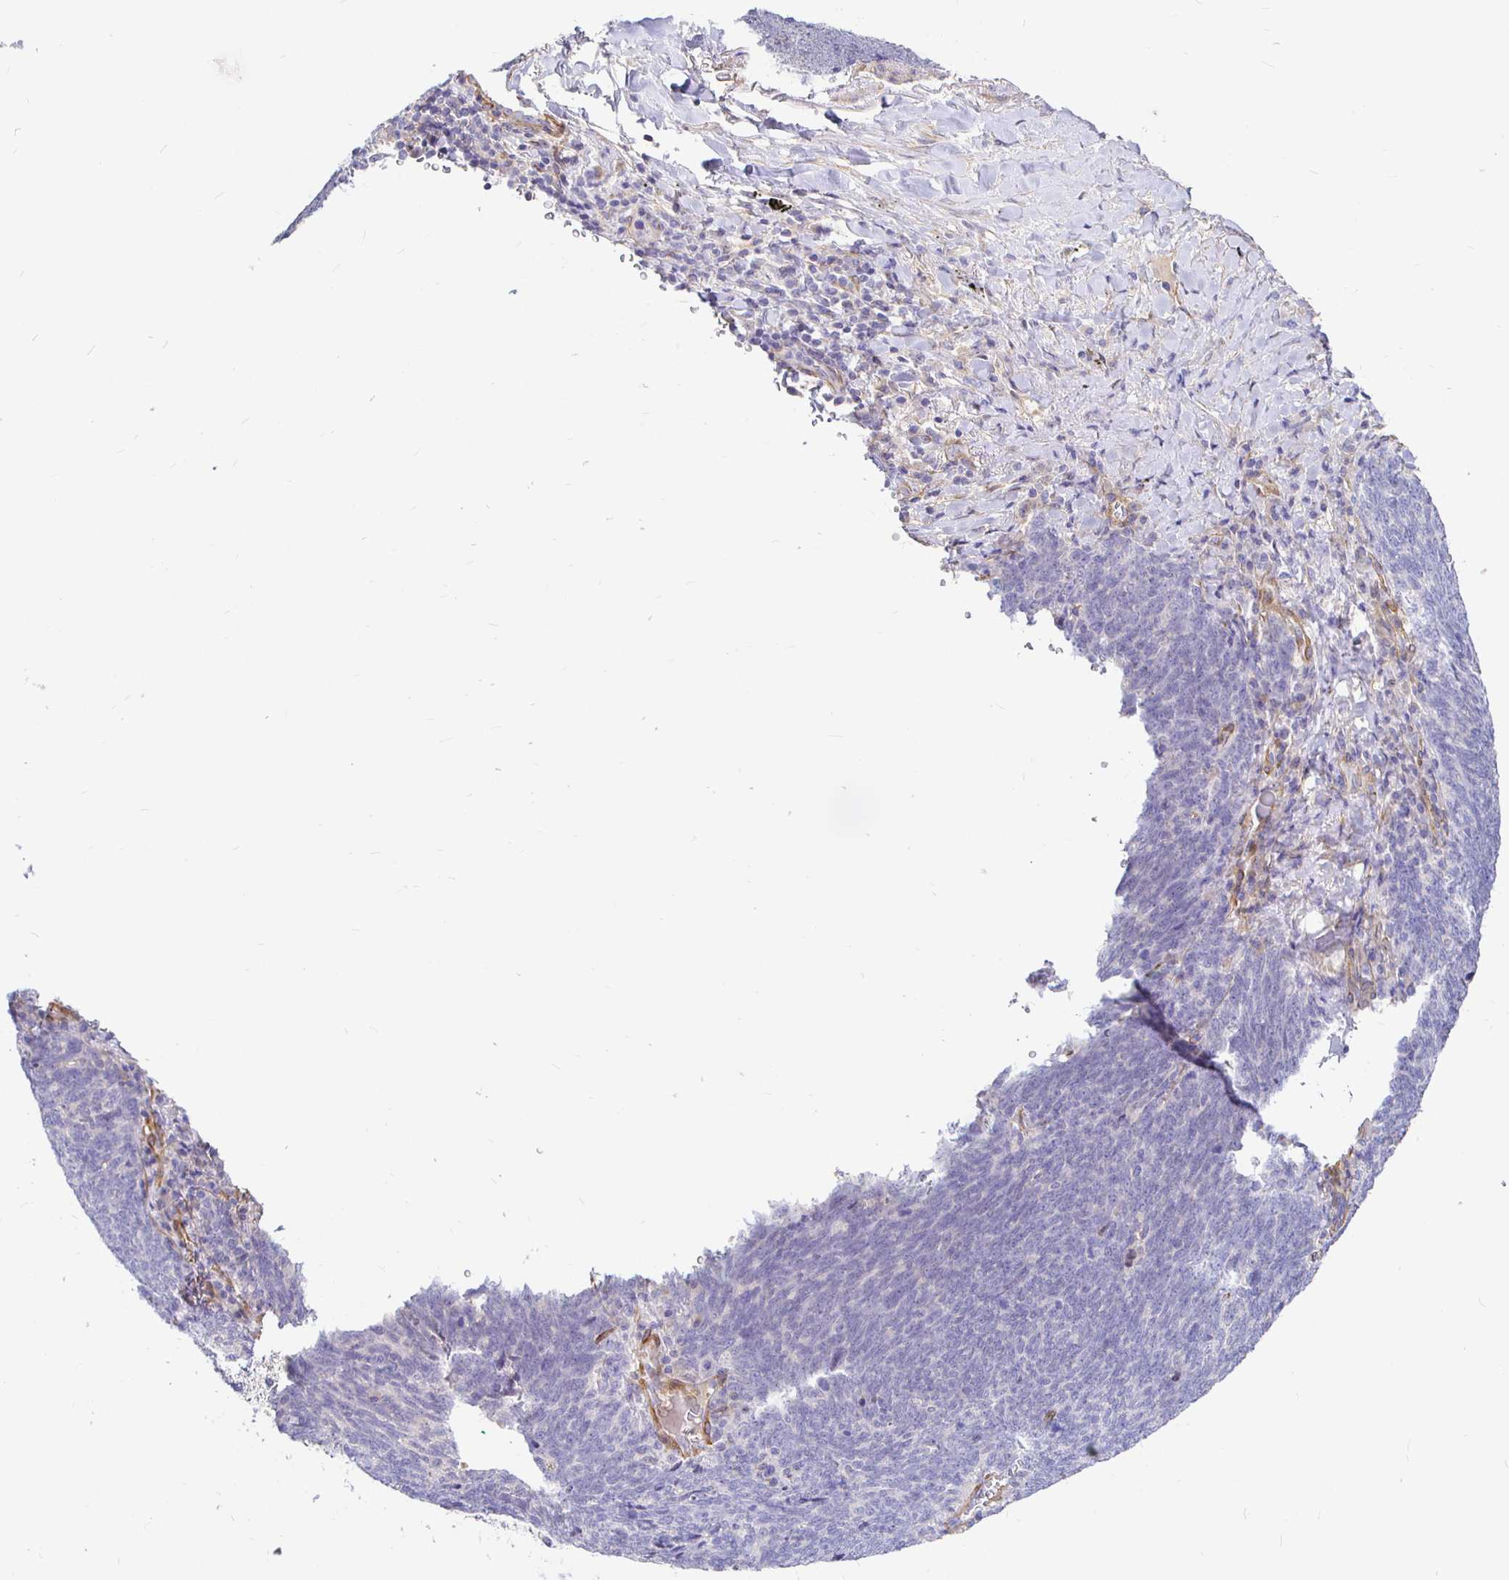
{"staining": {"intensity": "negative", "quantity": "none", "location": "none"}, "tissue": "lung cancer", "cell_type": "Tumor cells", "image_type": "cancer", "snomed": [{"axis": "morphology", "description": "Squamous cell carcinoma, NOS"}, {"axis": "topography", "description": "Lung"}], "caption": "This is an immunohistochemistry (IHC) histopathology image of lung cancer (squamous cell carcinoma). There is no expression in tumor cells.", "gene": "PALM2AKAP2", "patient": {"sex": "female", "age": 72}}